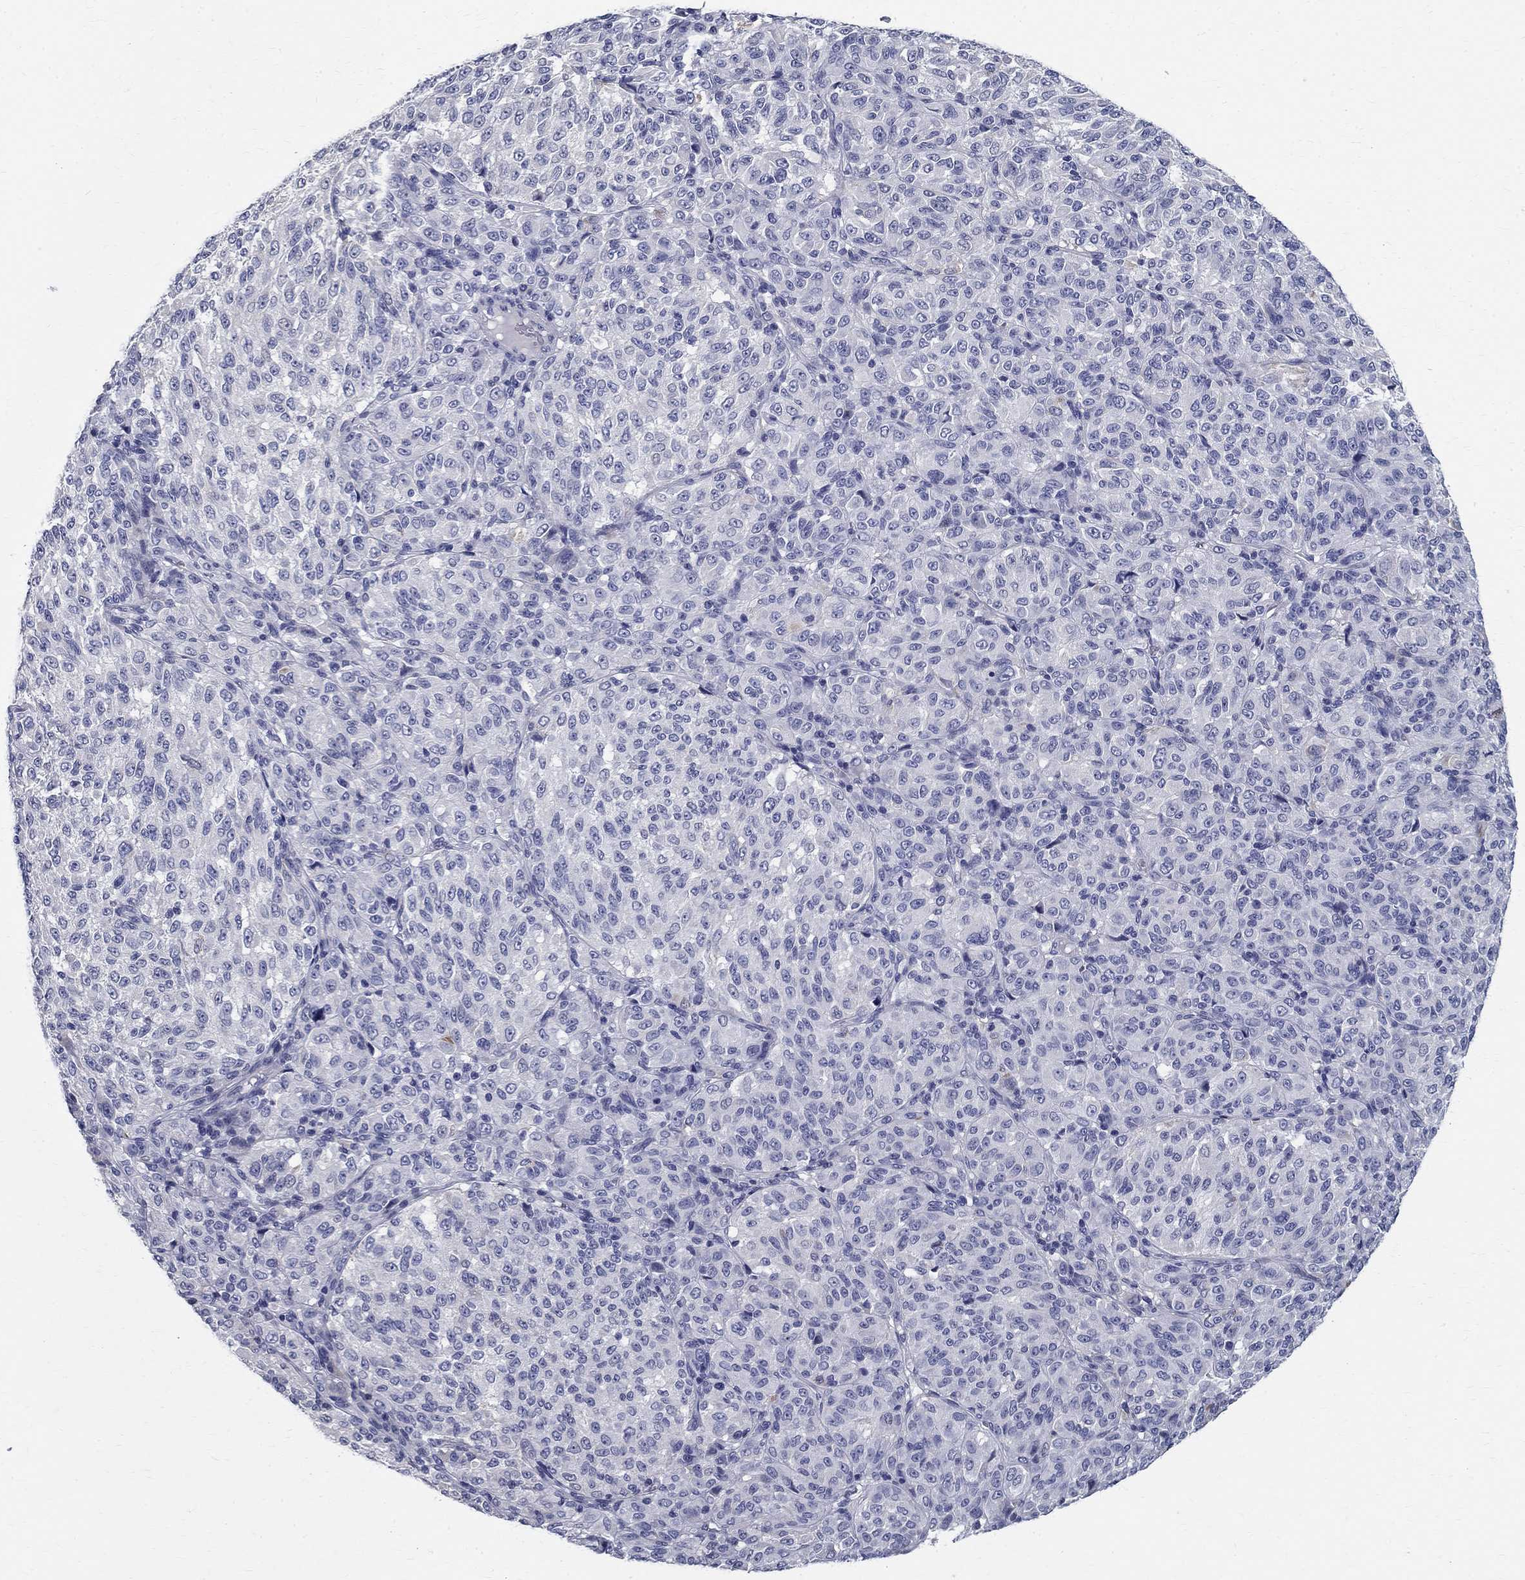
{"staining": {"intensity": "negative", "quantity": "none", "location": "none"}, "tissue": "melanoma", "cell_type": "Tumor cells", "image_type": "cancer", "snomed": [{"axis": "morphology", "description": "Malignant melanoma, Metastatic site"}, {"axis": "topography", "description": "Brain"}], "caption": "The photomicrograph reveals no significant positivity in tumor cells of malignant melanoma (metastatic site). (IHC, brightfield microscopy, high magnification).", "gene": "TGM4", "patient": {"sex": "female", "age": 56}}